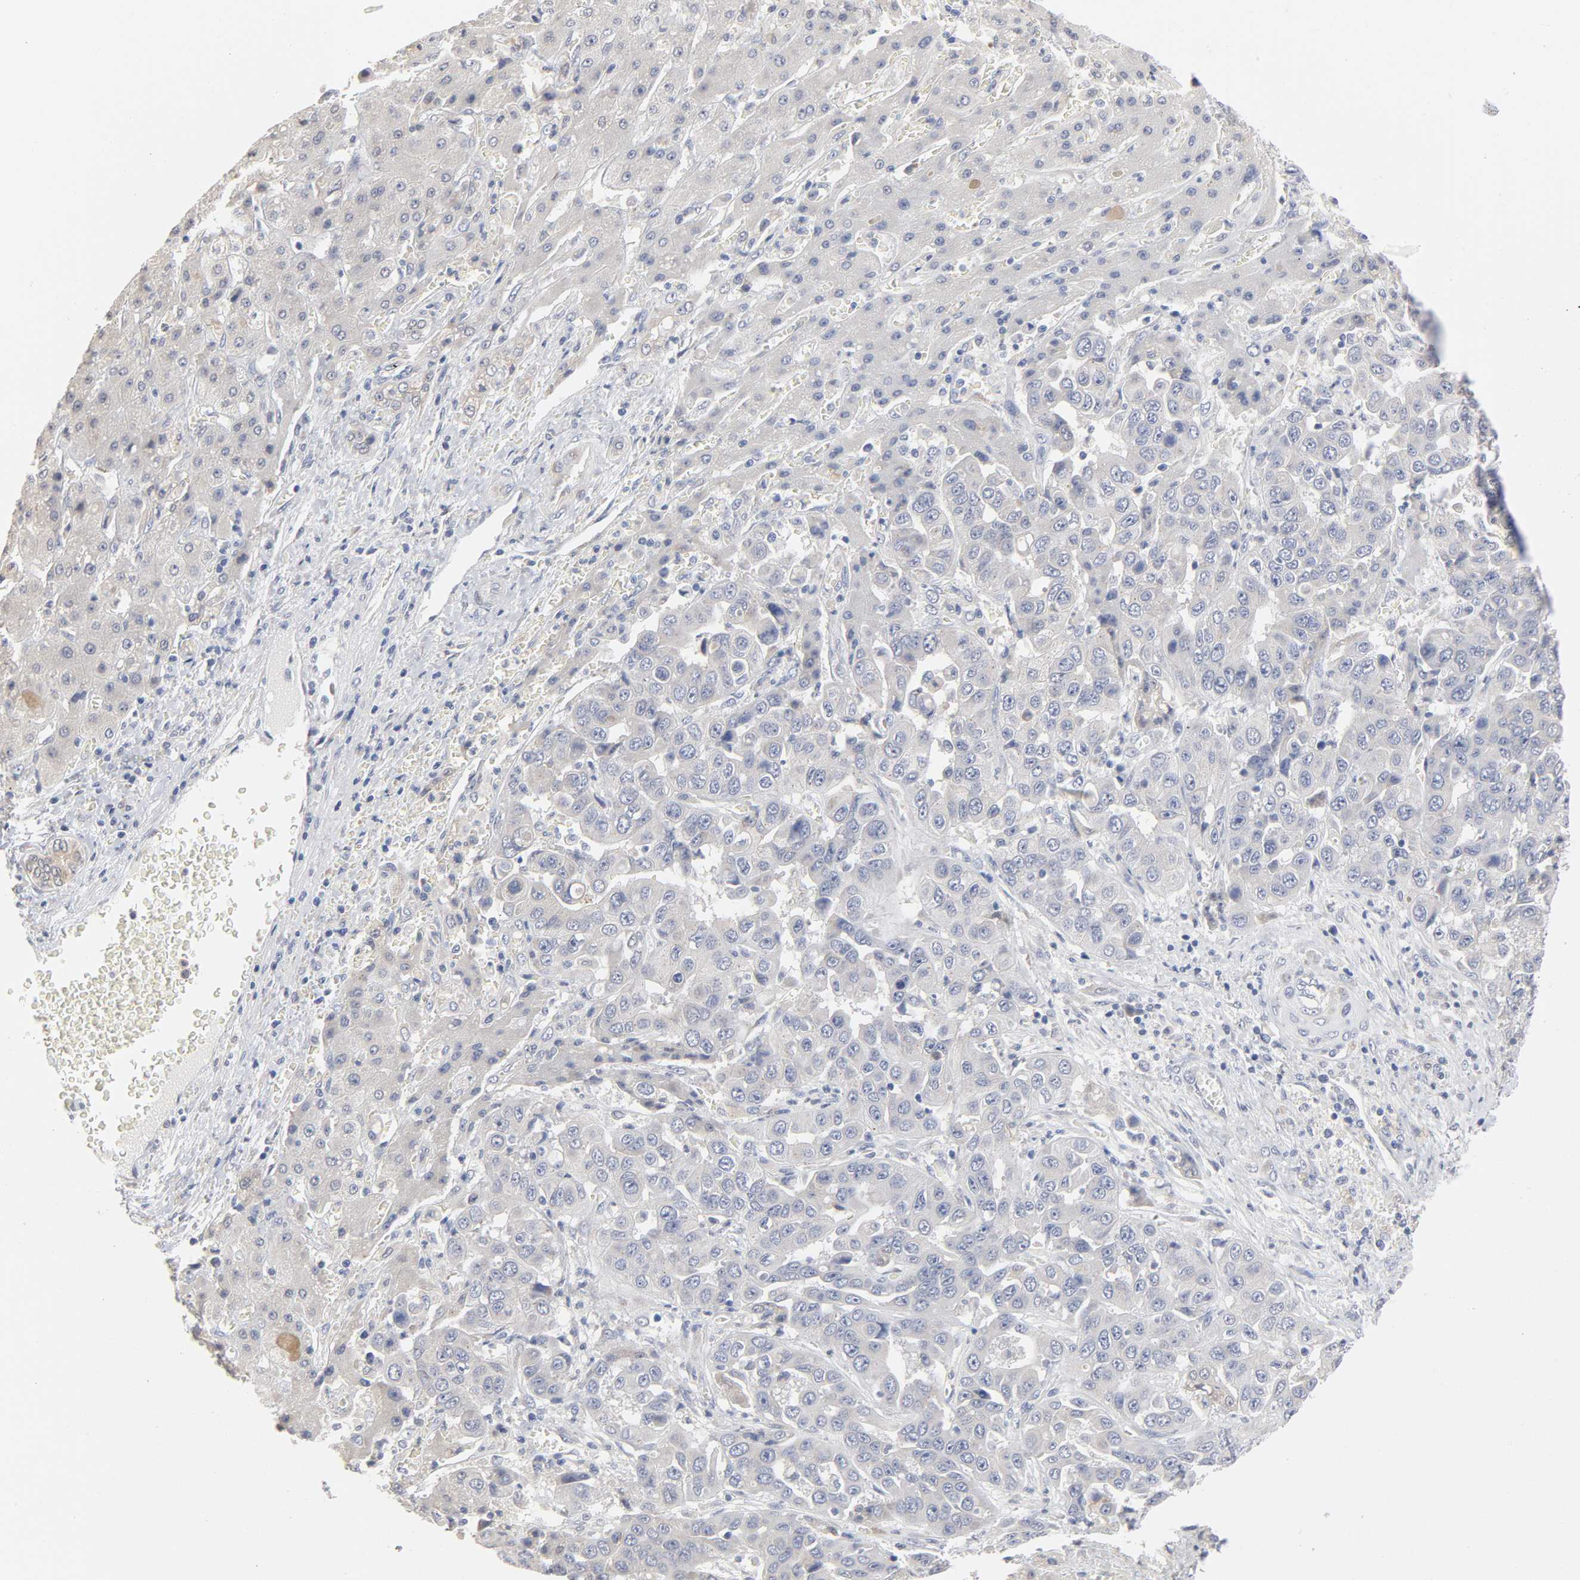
{"staining": {"intensity": "negative", "quantity": "none", "location": "none"}, "tissue": "liver cancer", "cell_type": "Tumor cells", "image_type": "cancer", "snomed": [{"axis": "morphology", "description": "Cholangiocarcinoma"}, {"axis": "topography", "description": "Liver"}], "caption": "An image of human liver cancer (cholangiocarcinoma) is negative for staining in tumor cells.", "gene": "AK7", "patient": {"sex": "female", "age": 52}}